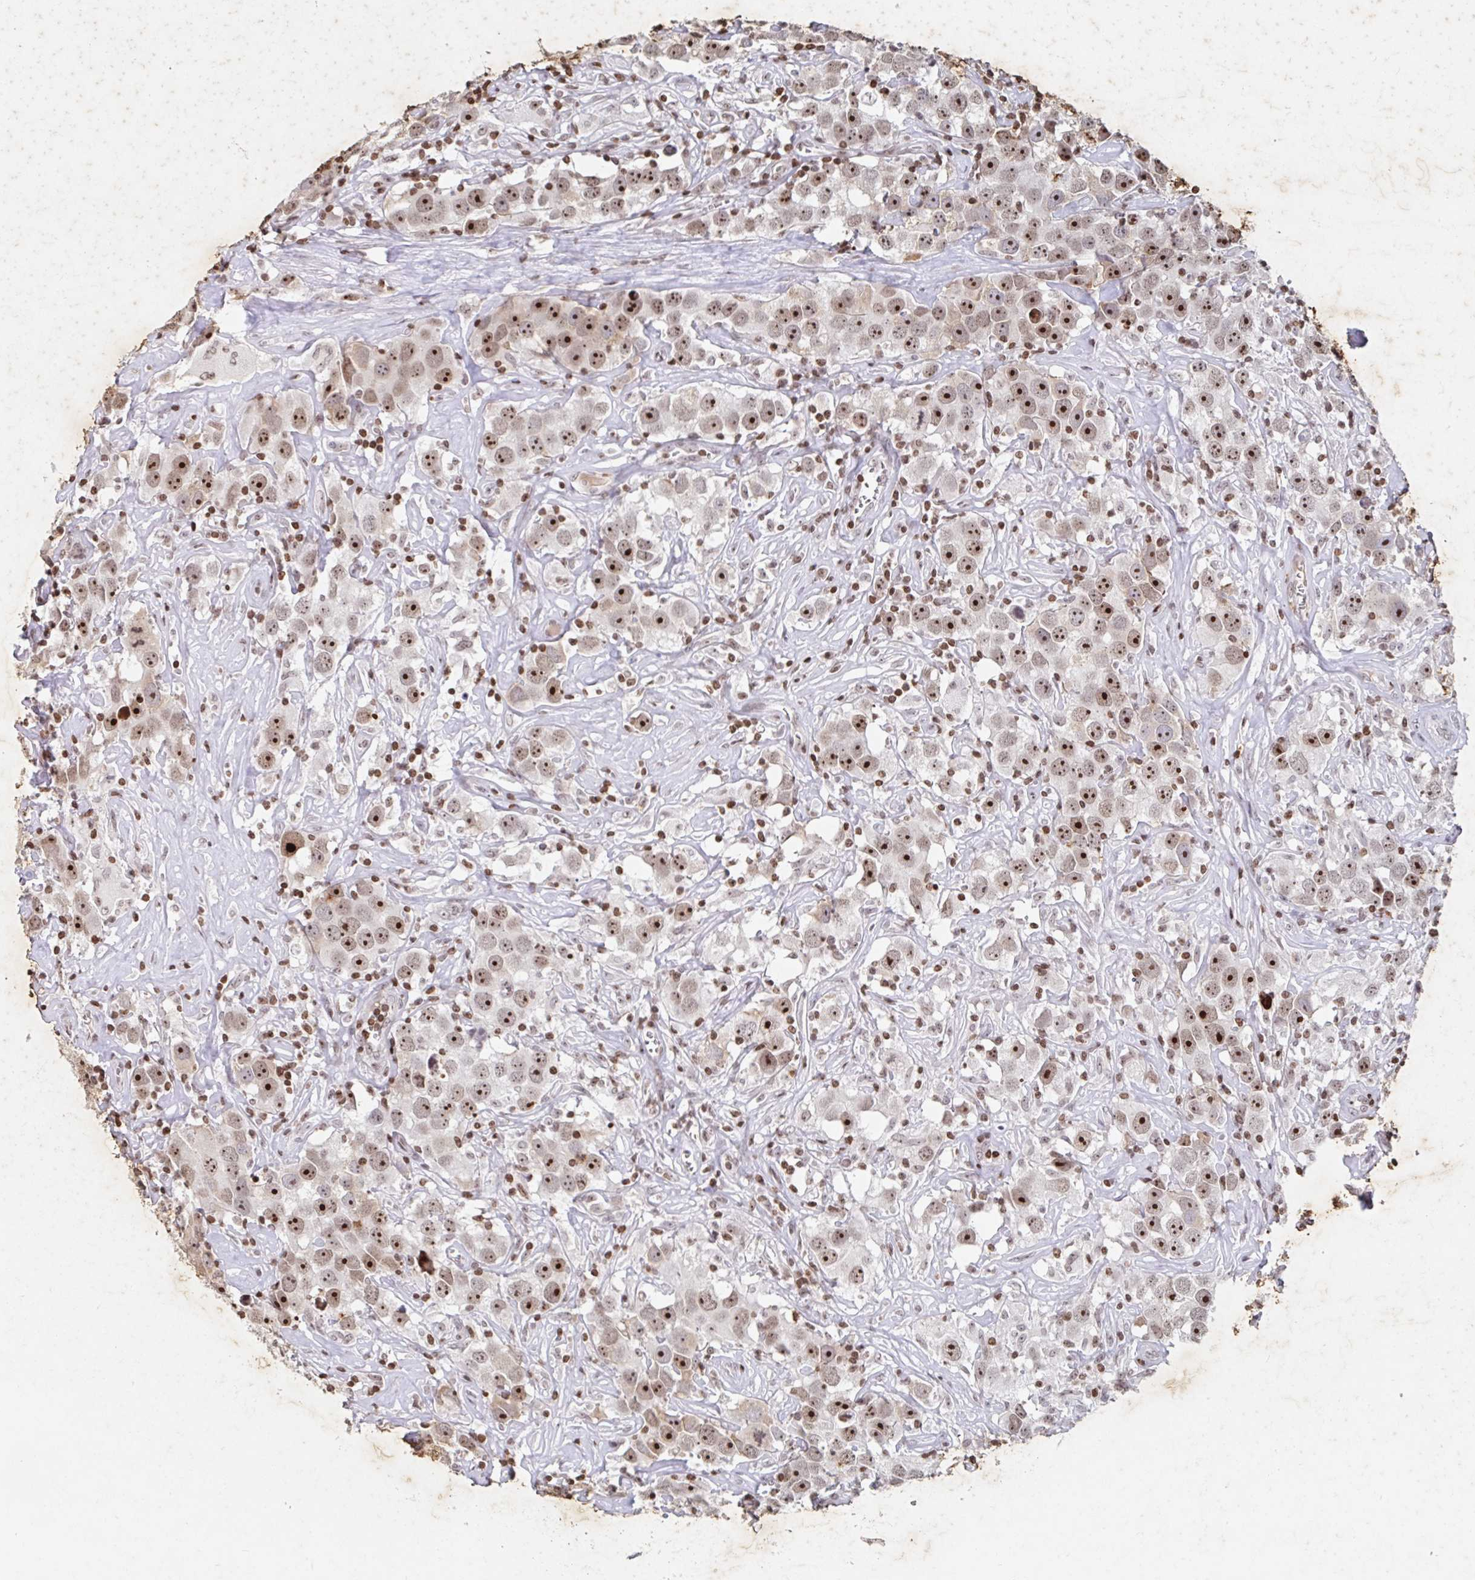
{"staining": {"intensity": "moderate", "quantity": ">75%", "location": "nuclear"}, "tissue": "testis cancer", "cell_type": "Tumor cells", "image_type": "cancer", "snomed": [{"axis": "morphology", "description": "Seminoma, NOS"}, {"axis": "topography", "description": "Testis"}], "caption": "This micrograph reveals immunohistochemistry (IHC) staining of human testis seminoma, with medium moderate nuclear expression in approximately >75% of tumor cells.", "gene": "C19orf53", "patient": {"sex": "male", "age": 49}}